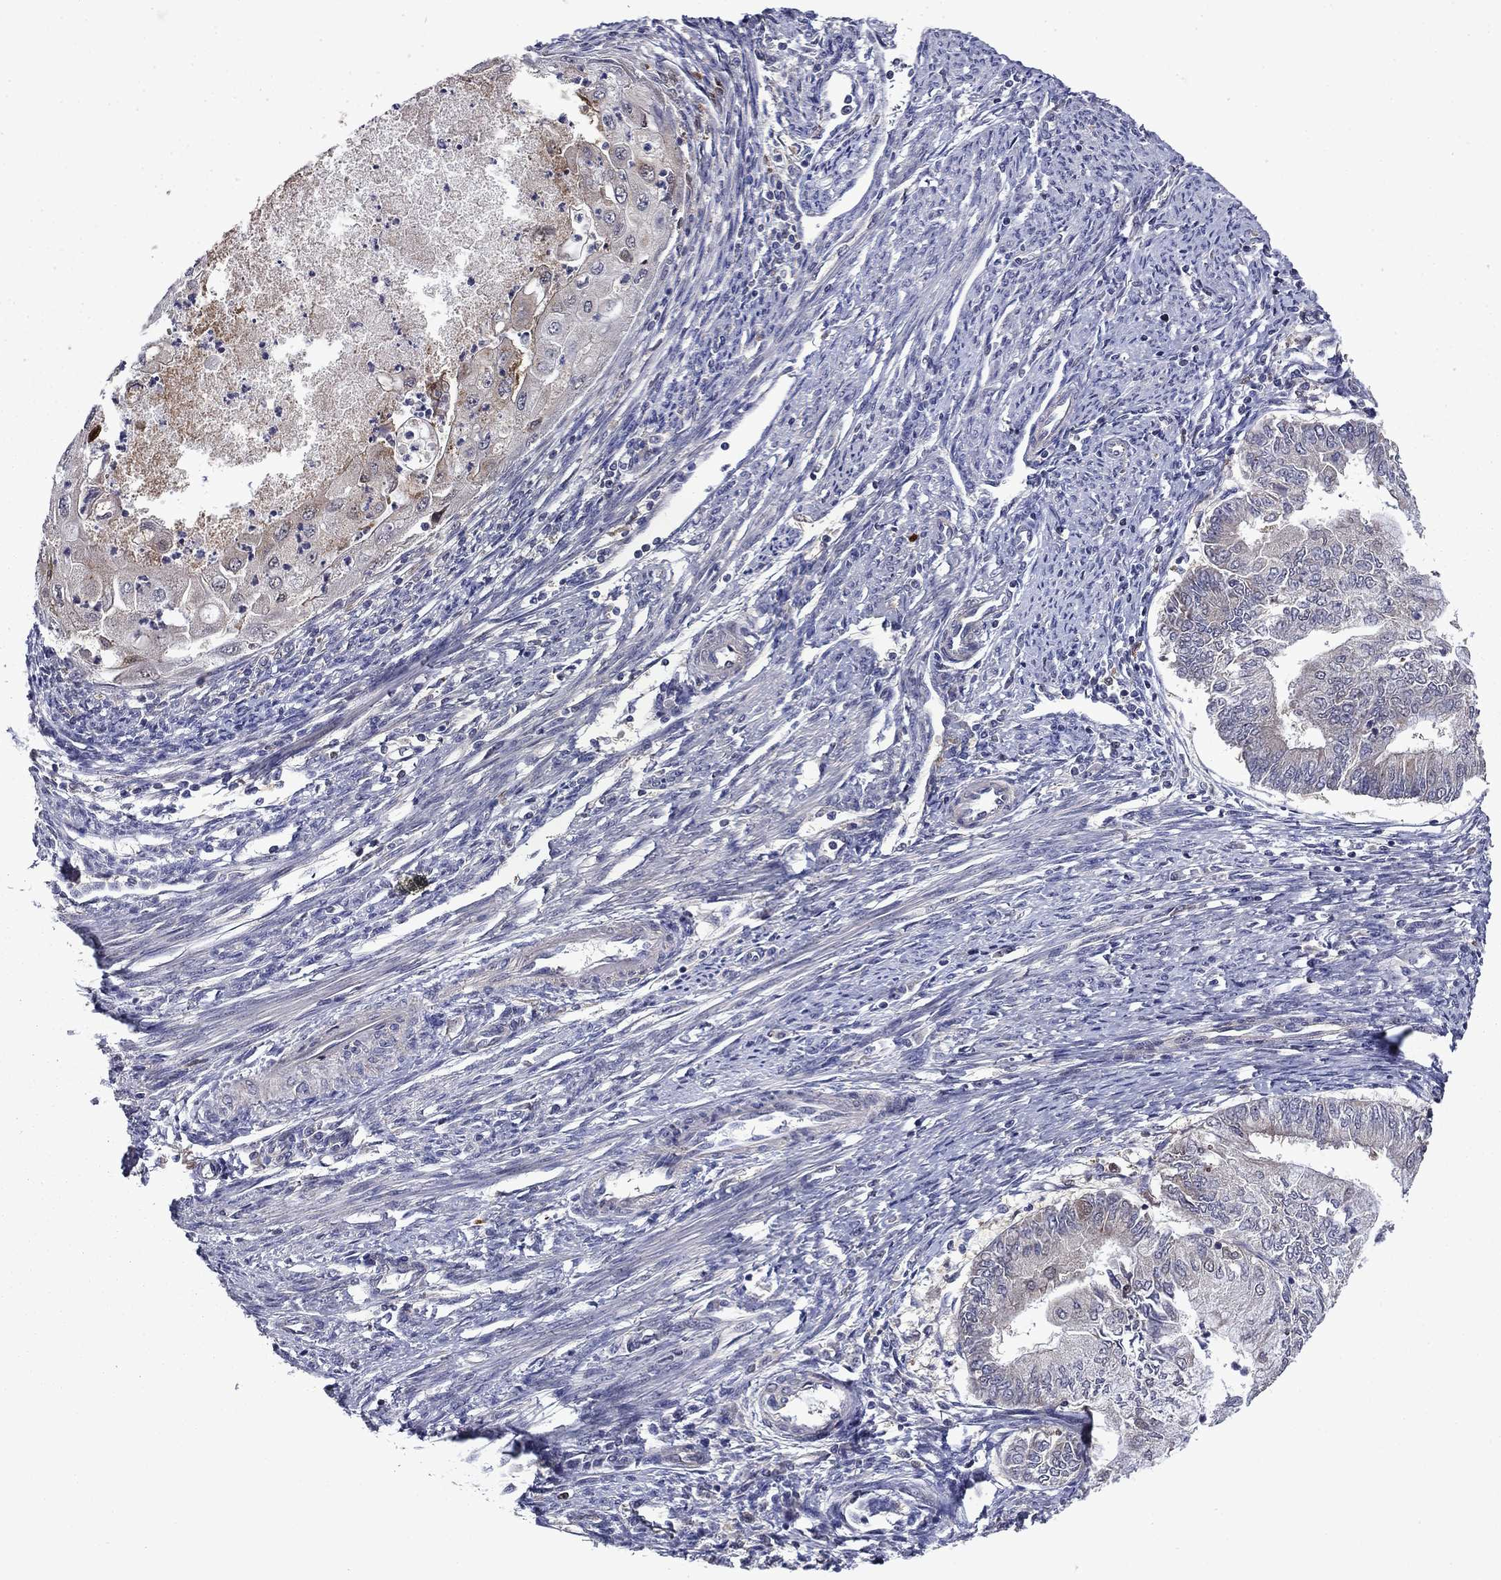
{"staining": {"intensity": "negative", "quantity": "none", "location": "none"}, "tissue": "endometrial cancer", "cell_type": "Tumor cells", "image_type": "cancer", "snomed": [{"axis": "morphology", "description": "Adenocarcinoma, NOS"}, {"axis": "topography", "description": "Endometrium"}], "caption": "Histopathology image shows no significant protein expression in tumor cells of endometrial cancer. (Stains: DAB IHC with hematoxylin counter stain, Microscopy: brightfield microscopy at high magnification).", "gene": "TPMT", "patient": {"sex": "female", "age": 59}}